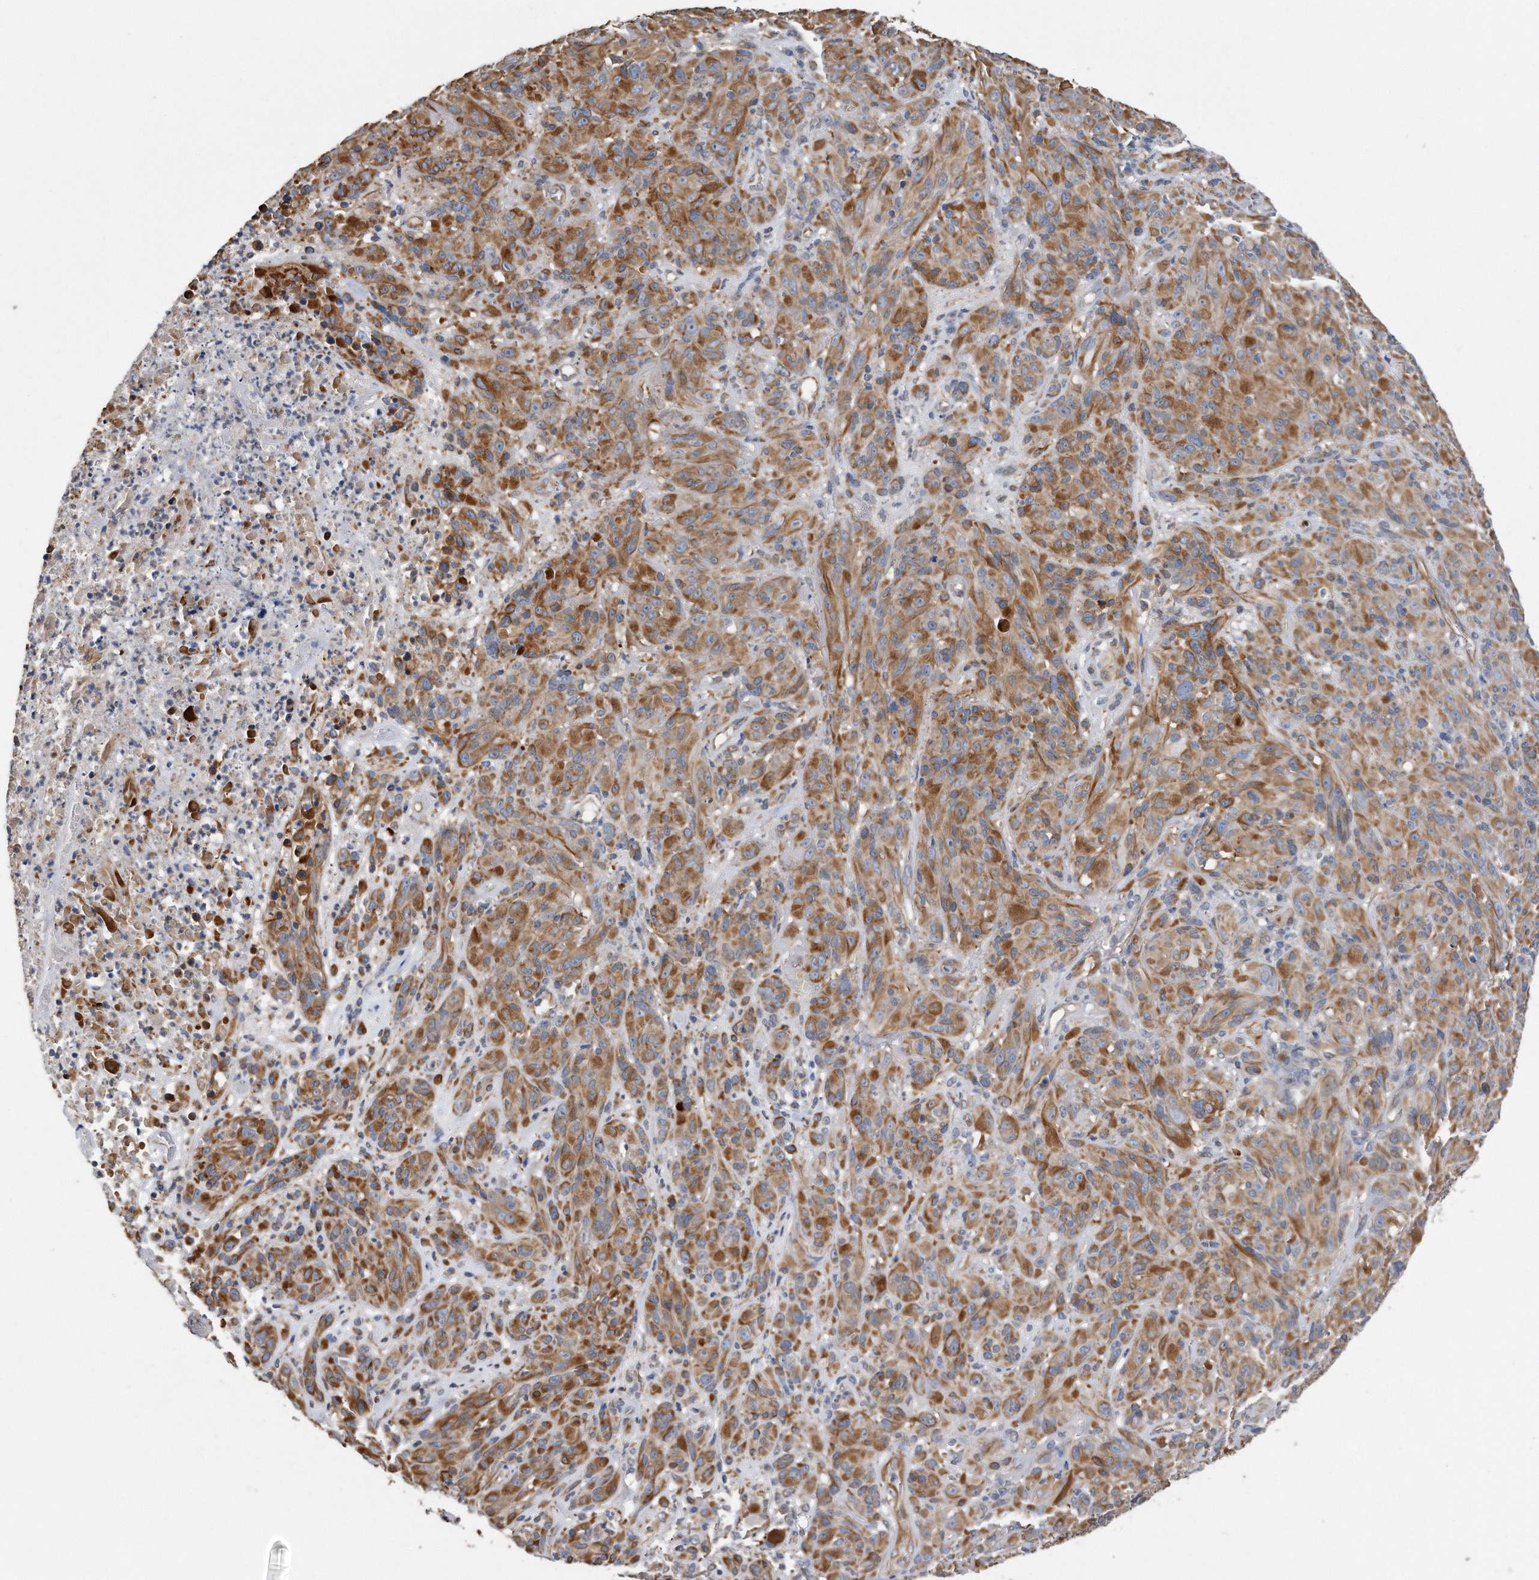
{"staining": {"intensity": "moderate", "quantity": ">75%", "location": "cytoplasmic/membranous"}, "tissue": "melanoma", "cell_type": "Tumor cells", "image_type": "cancer", "snomed": [{"axis": "morphology", "description": "Malignant melanoma, NOS"}, {"axis": "topography", "description": "Skin of head"}], "caption": "Tumor cells reveal medium levels of moderate cytoplasmic/membranous positivity in about >75% of cells in melanoma.", "gene": "GPC1", "patient": {"sex": "male", "age": 96}}